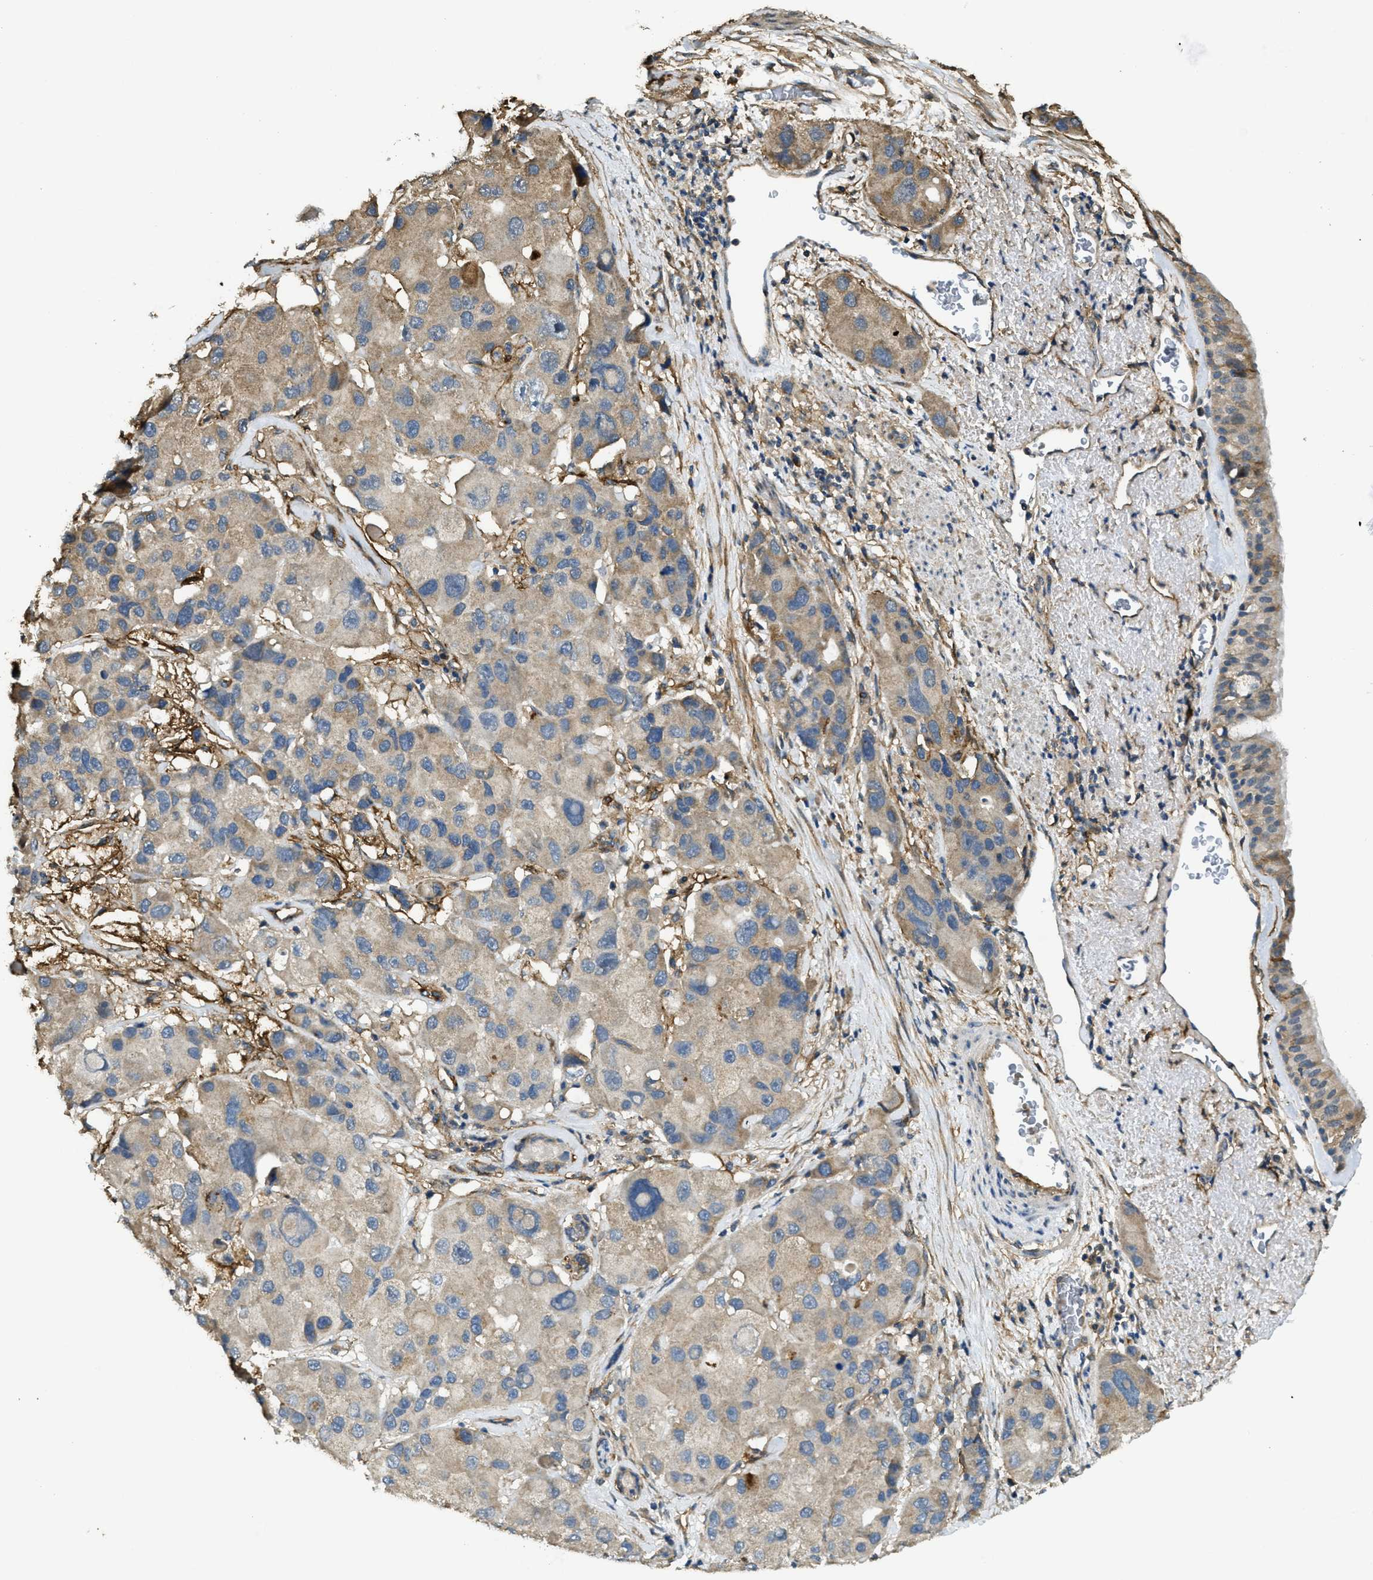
{"staining": {"intensity": "moderate", "quantity": ">75%", "location": "cytoplasmic/membranous"}, "tissue": "bronchus", "cell_type": "Respiratory epithelial cells", "image_type": "normal", "snomed": [{"axis": "morphology", "description": "Normal tissue, NOS"}, {"axis": "morphology", "description": "Adenocarcinoma, NOS"}, {"axis": "morphology", "description": "Adenocarcinoma, metastatic, NOS"}, {"axis": "topography", "description": "Lymph node"}, {"axis": "topography", "description": "Bronchus"}, {"axis": "topography", "description": "Lung"}], "caption": "High-power microscopy captured an IHC image of benign bronchus, revealing moderate cytoplasmic/membranous expression in approximately >75% of respiratory epithelial cells. (DAB IHC with brightfield microscopy, high magnification).", "gene": "CD276", "patient": {"sex": "female", "age": 54}}